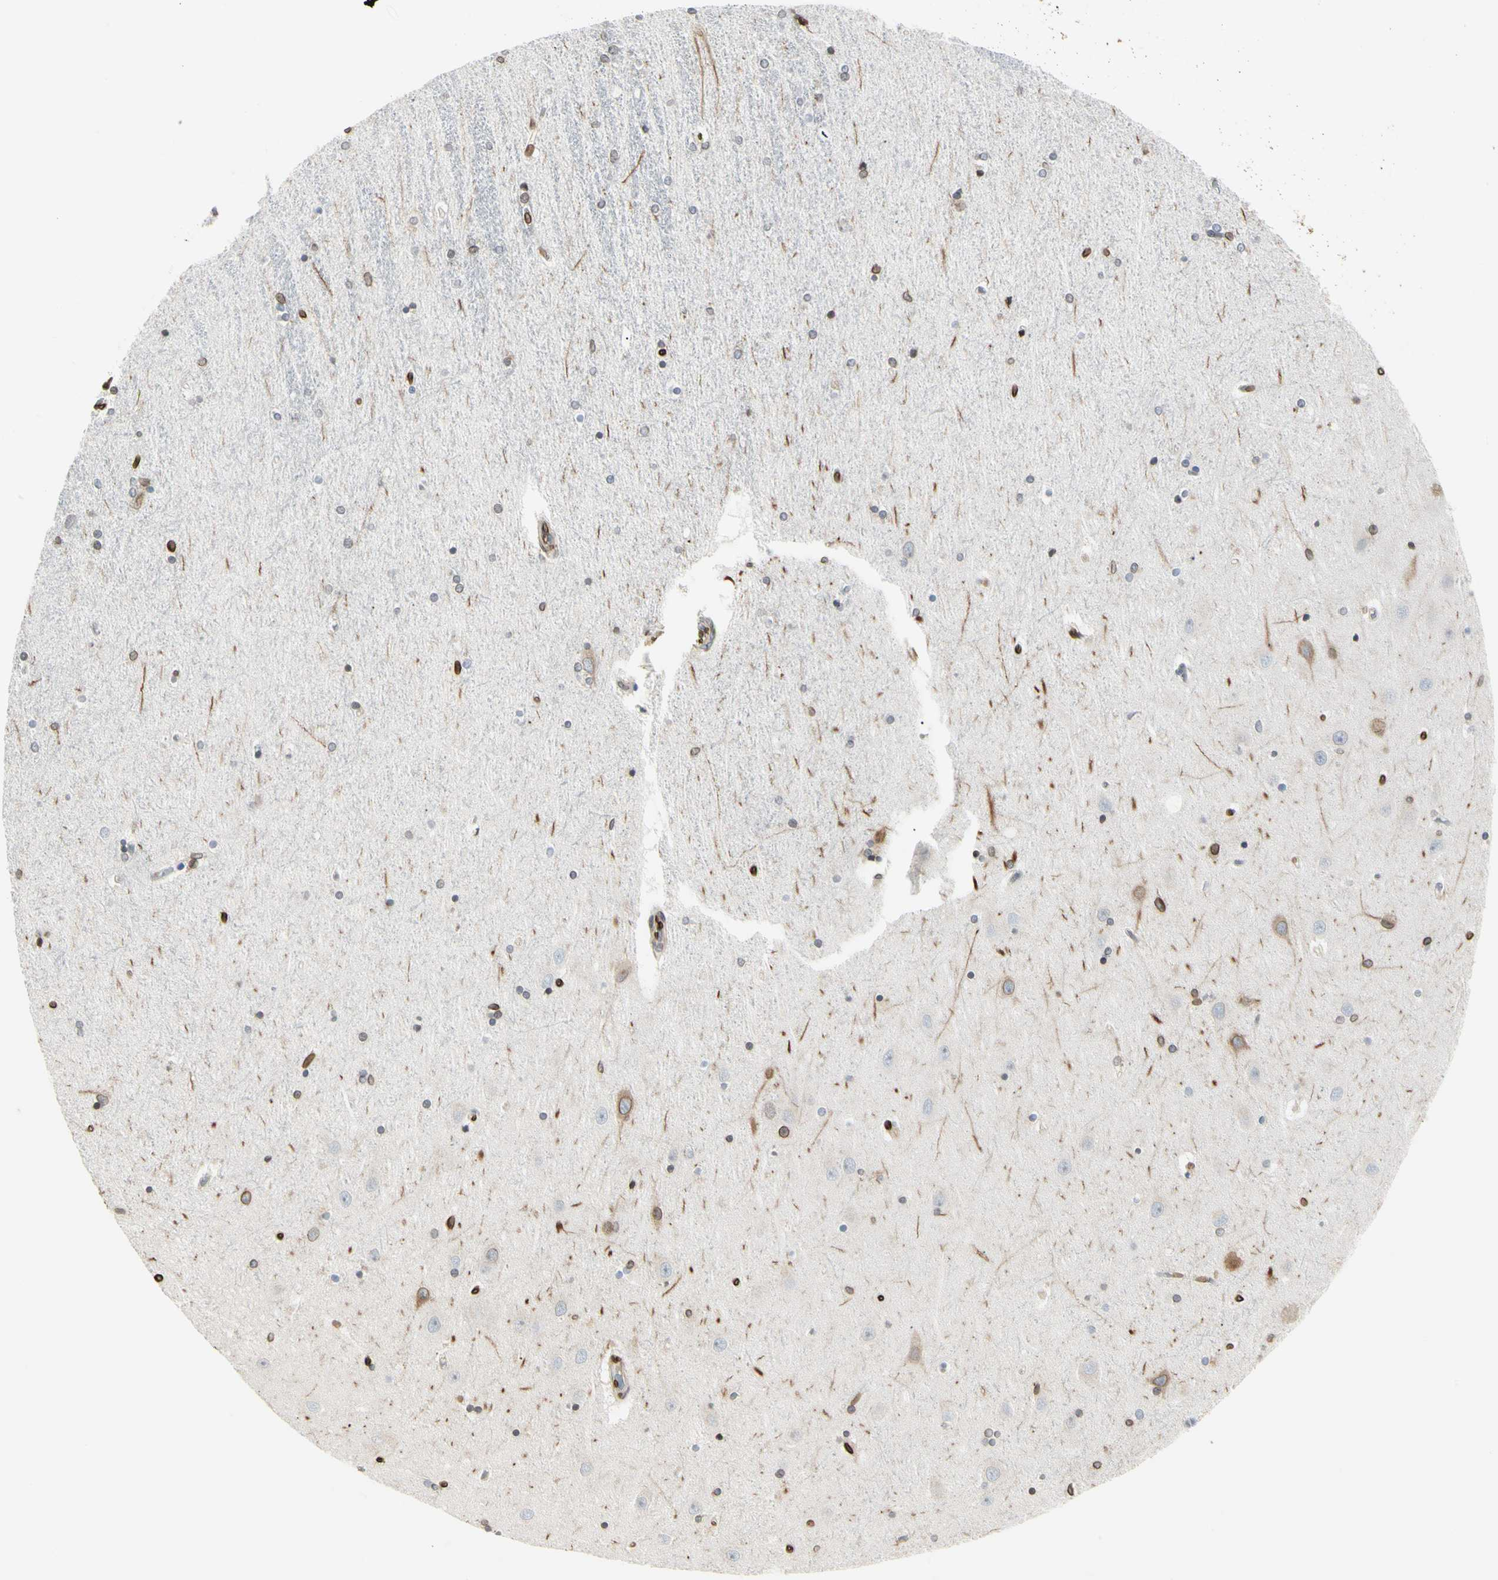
{"staining": {"intensity": "moderate", "quantity": "<25%", "location": "cytoplasmic/membranous,nuclear"}, "tissue": "hippocampus", "cell_type": "Glial cells", "image_type": "normal", "snomed": [{"axis": "morphology", "description": "Normal tissue, NOS"}, {"axis": "topography", "description": "Hippocampus"}], "caption": "Immunohistochemistry (IHC) of unremarkable human hippocampus shows low levels of moderate cytoplasmic/membranous,nuclear staining in about <25% of glial cells. Nuclei are stained in blue.", "gene": "TMPO", "patient": {"sex": "female", "age": 54}}